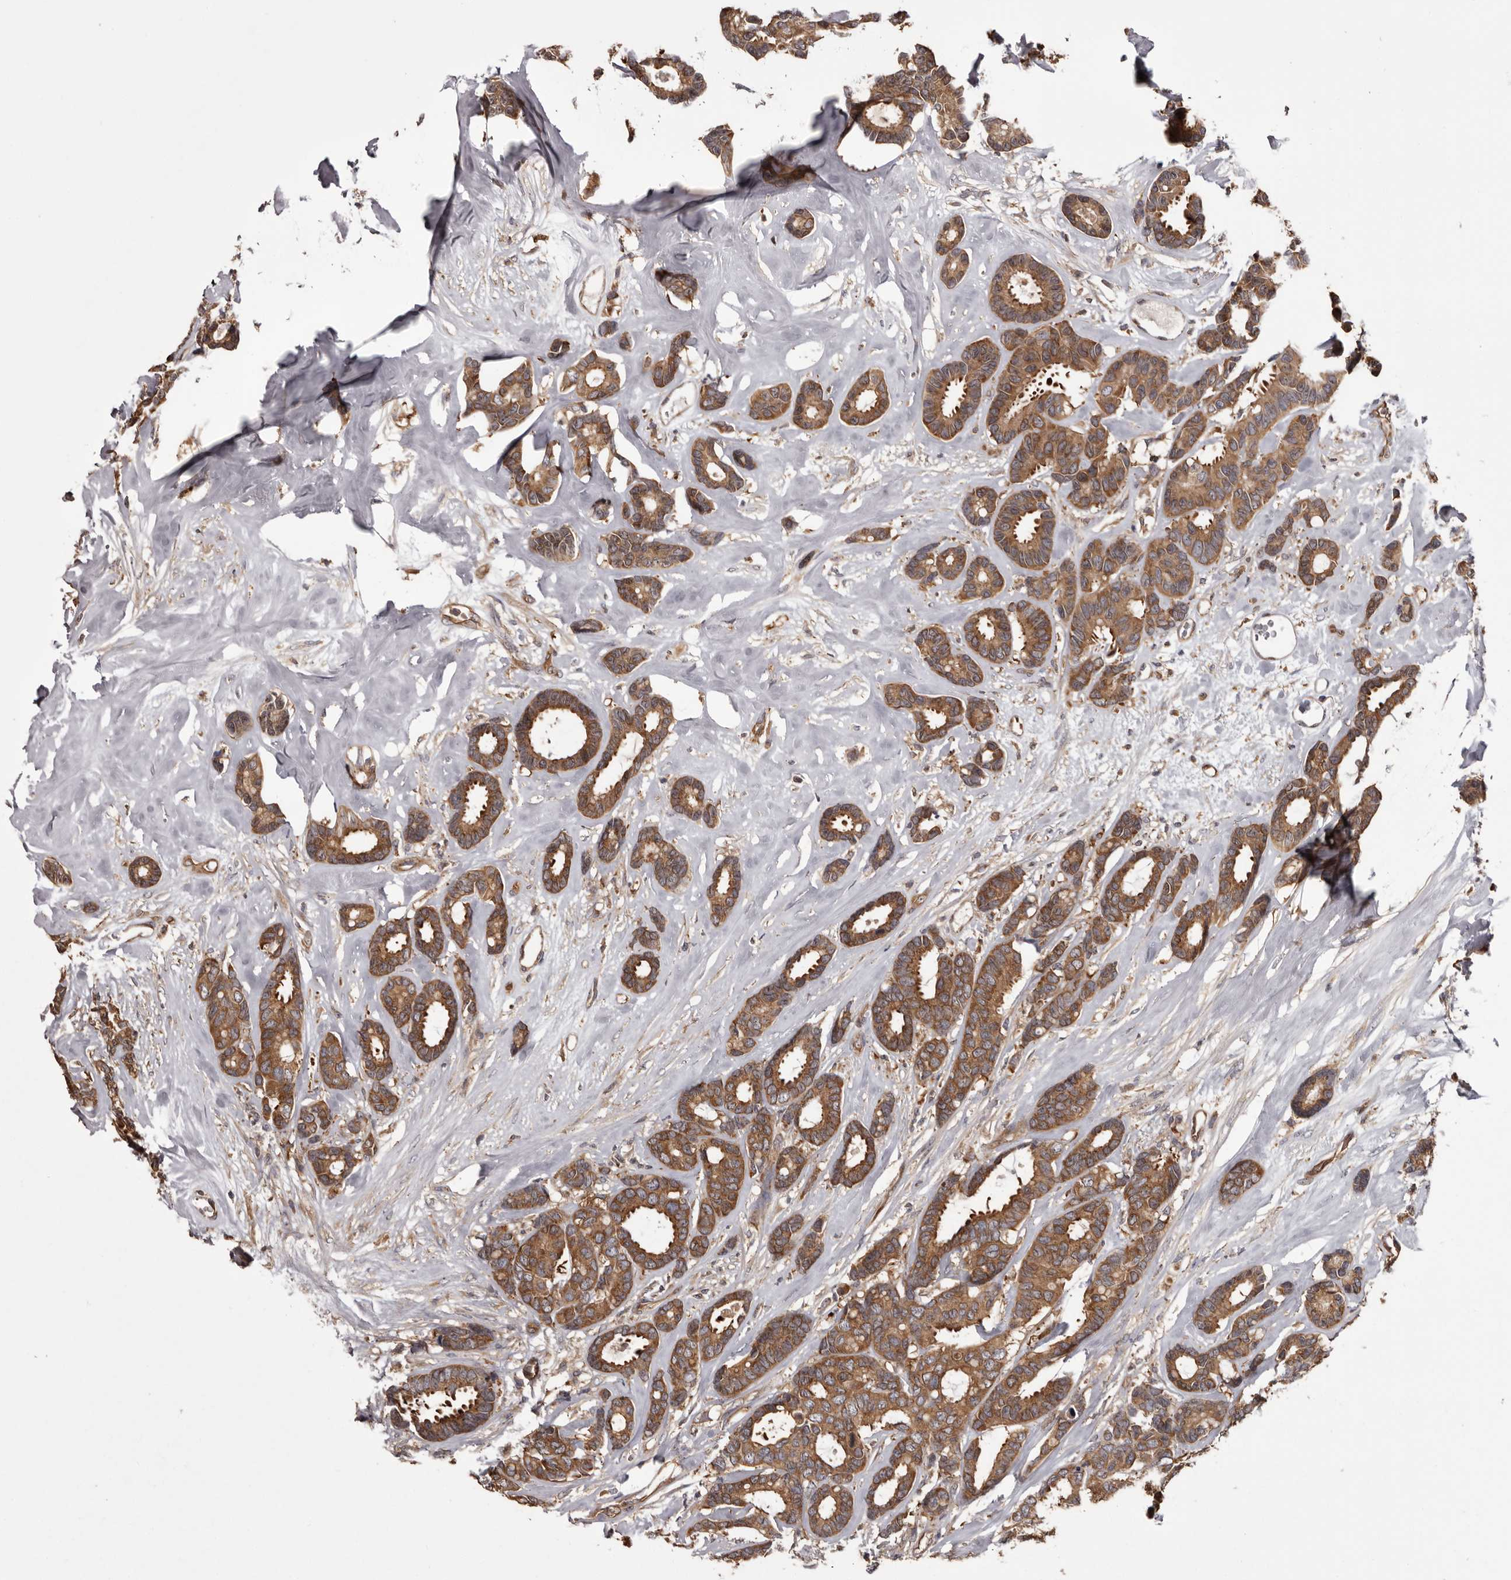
{"staining": {"intensity": "moderate", "quantity": ">75%", "location": "cytoplasmic/membranous"}, "tissue": "breast cancer", "cell_type": "Tumor cells", "image_type": "cancer", "snomed": [{"axis": "morphology", "description": "Duct carcinoma"}, {"axis": "topography", "description": "Breast"}], "caption": "This is an image of immunohistochemistry staining of infiltrating ductal carcinoma (breast), which shows moderate expression in the cytoplasmic/membranous of tumor cells.", "gene": "DARS1", "patient": {"sex": "female", "age": 87}}